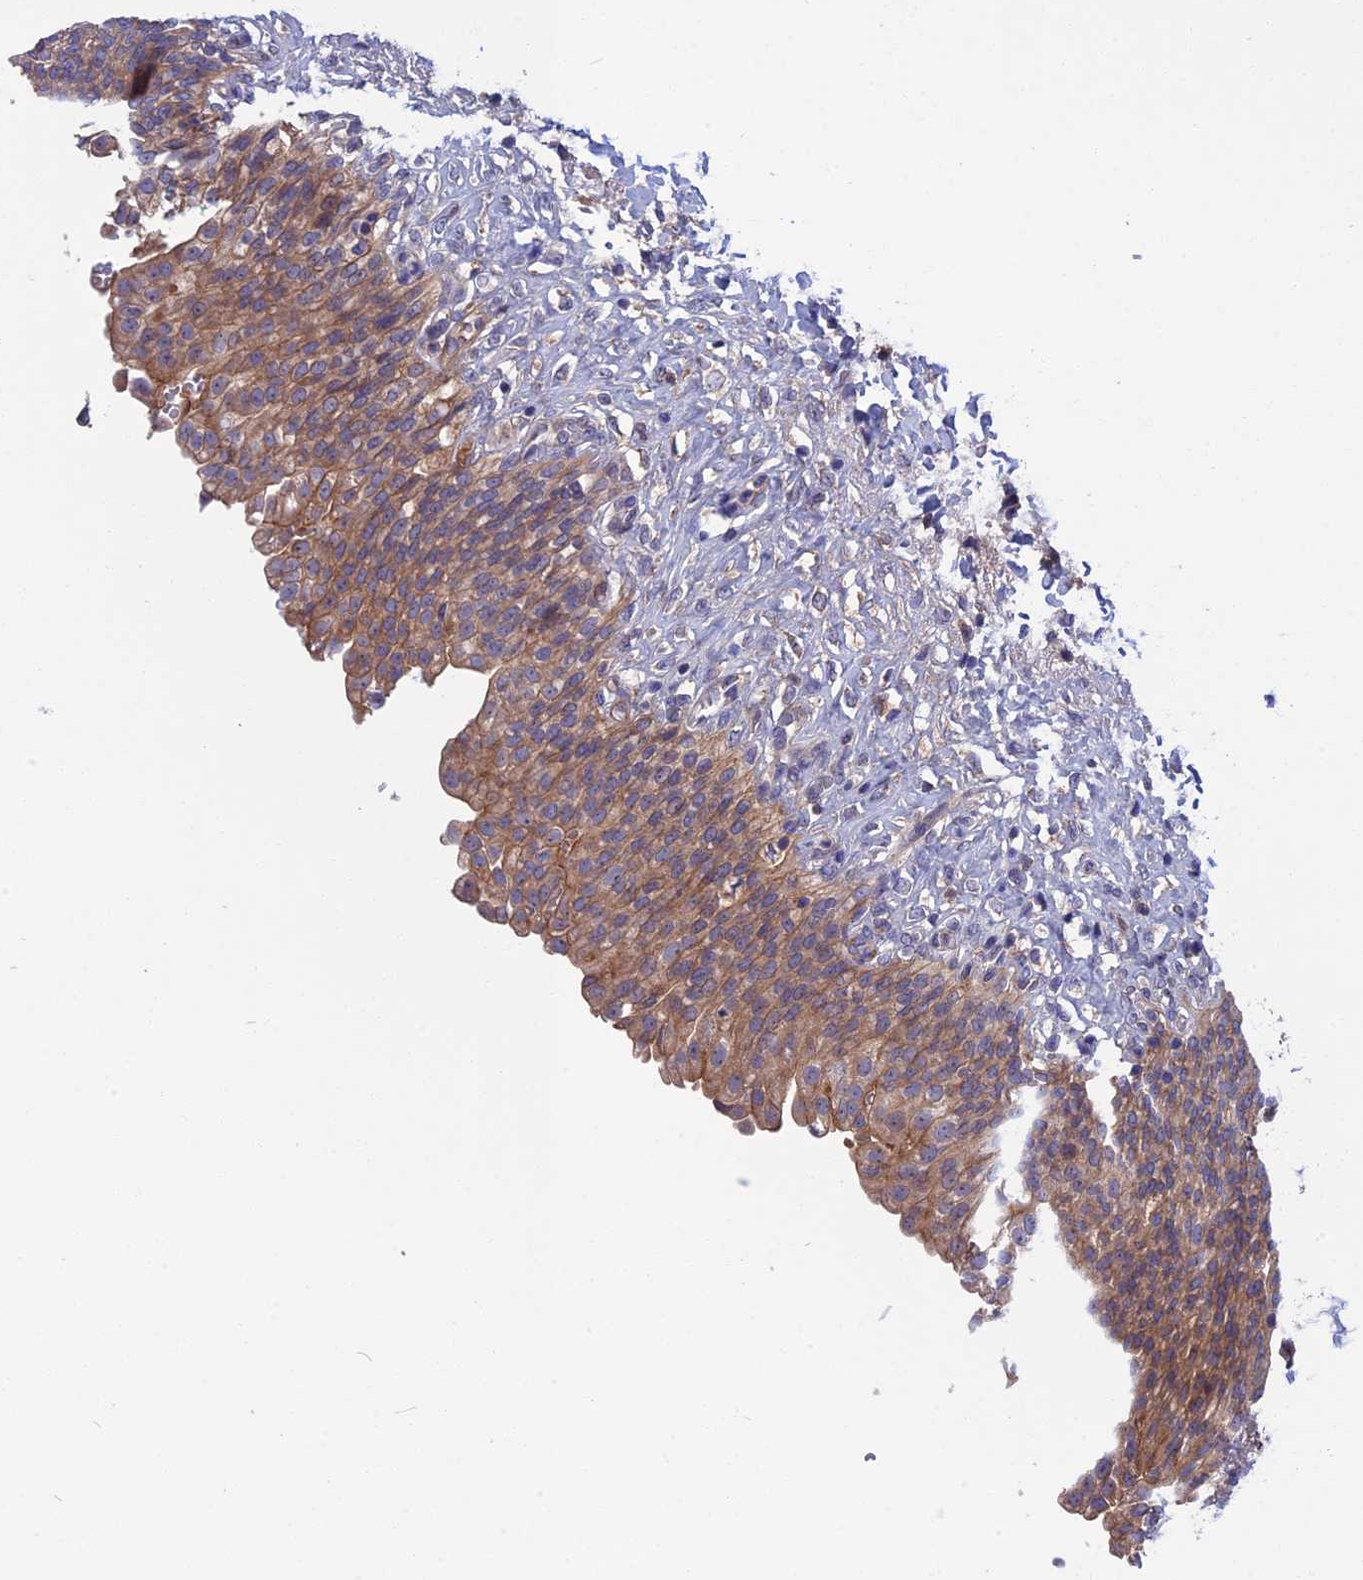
{"staining": {"intensity": "moderate", "quantity": "25%-75%", "location": "cytoplasmic/membranous"}, "tissue": "urinary bladder", "cell_type": "Urothelial cells", "image_type": "normal", "snomed": [{"axis": "morphology", "description": "Urothelial carcinoma, High grade"}, {"axis": "topography", "description": "Urinary bladder"}], "caption": "An IHC histopathology image of unremarkable tissue is shown. Protein staining in brown highlights moderate cytoplasmic/membranous positivity in urinary bladder within urothelial cells.", "gene": "CRACD", "patient": {"sex": "male", "age": 46}}